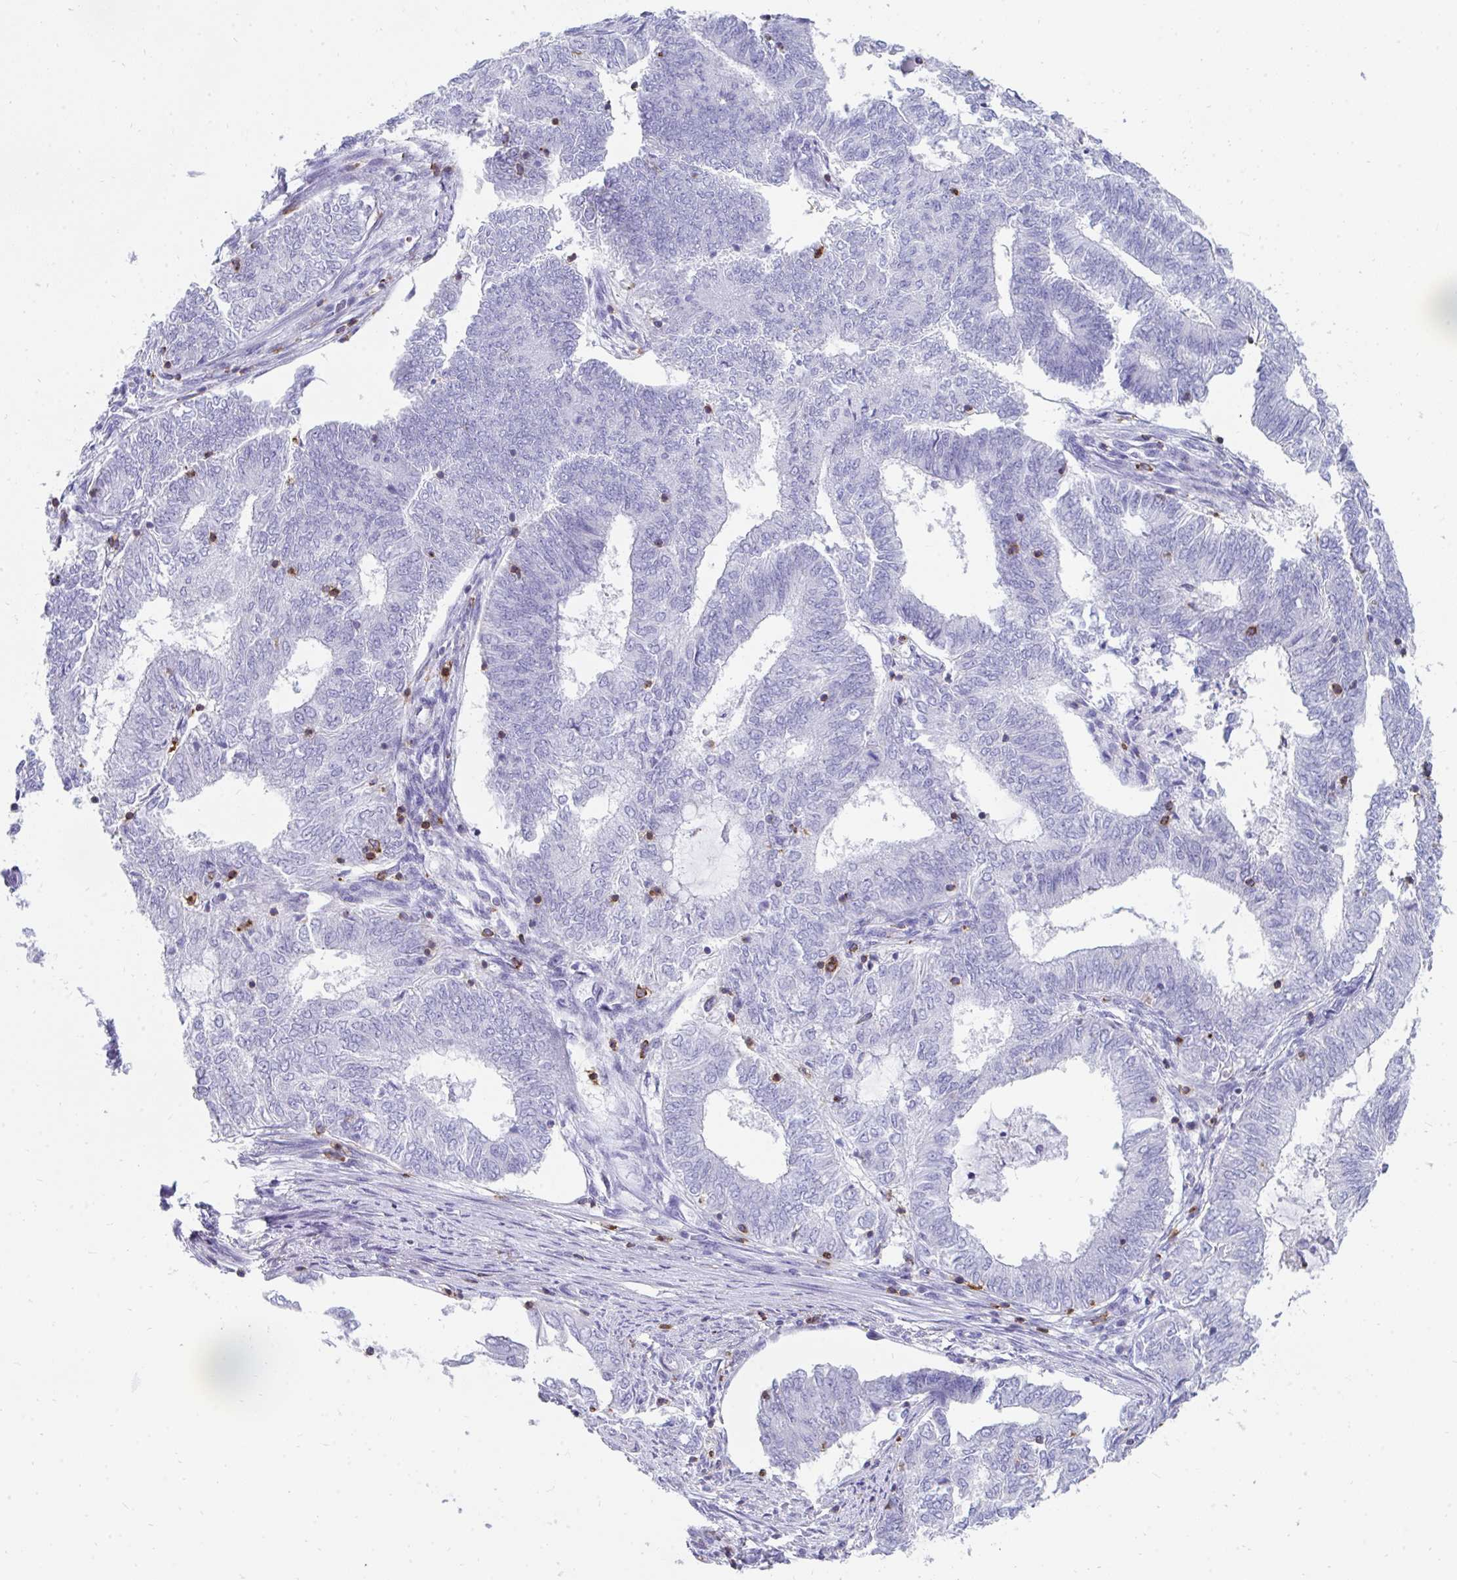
{"staining": {"intensity": "negative", "quantity": "none", "location": "none"}, "tissue": "endometrial cancer", "cell_type": "Tumor cells", "image_type": "cancer", "snomed": [{"axis": "morphology", "description": "Adenocarcinoma, NOS"}, {"axis": "topography", "description": "Endometrium"}], "caption": "Protein analysis of endometrial cancer demonstrates no significant positivity in tumor cells.", "gene": "CD7", "patient": {"sex": "female", "age": 62}}